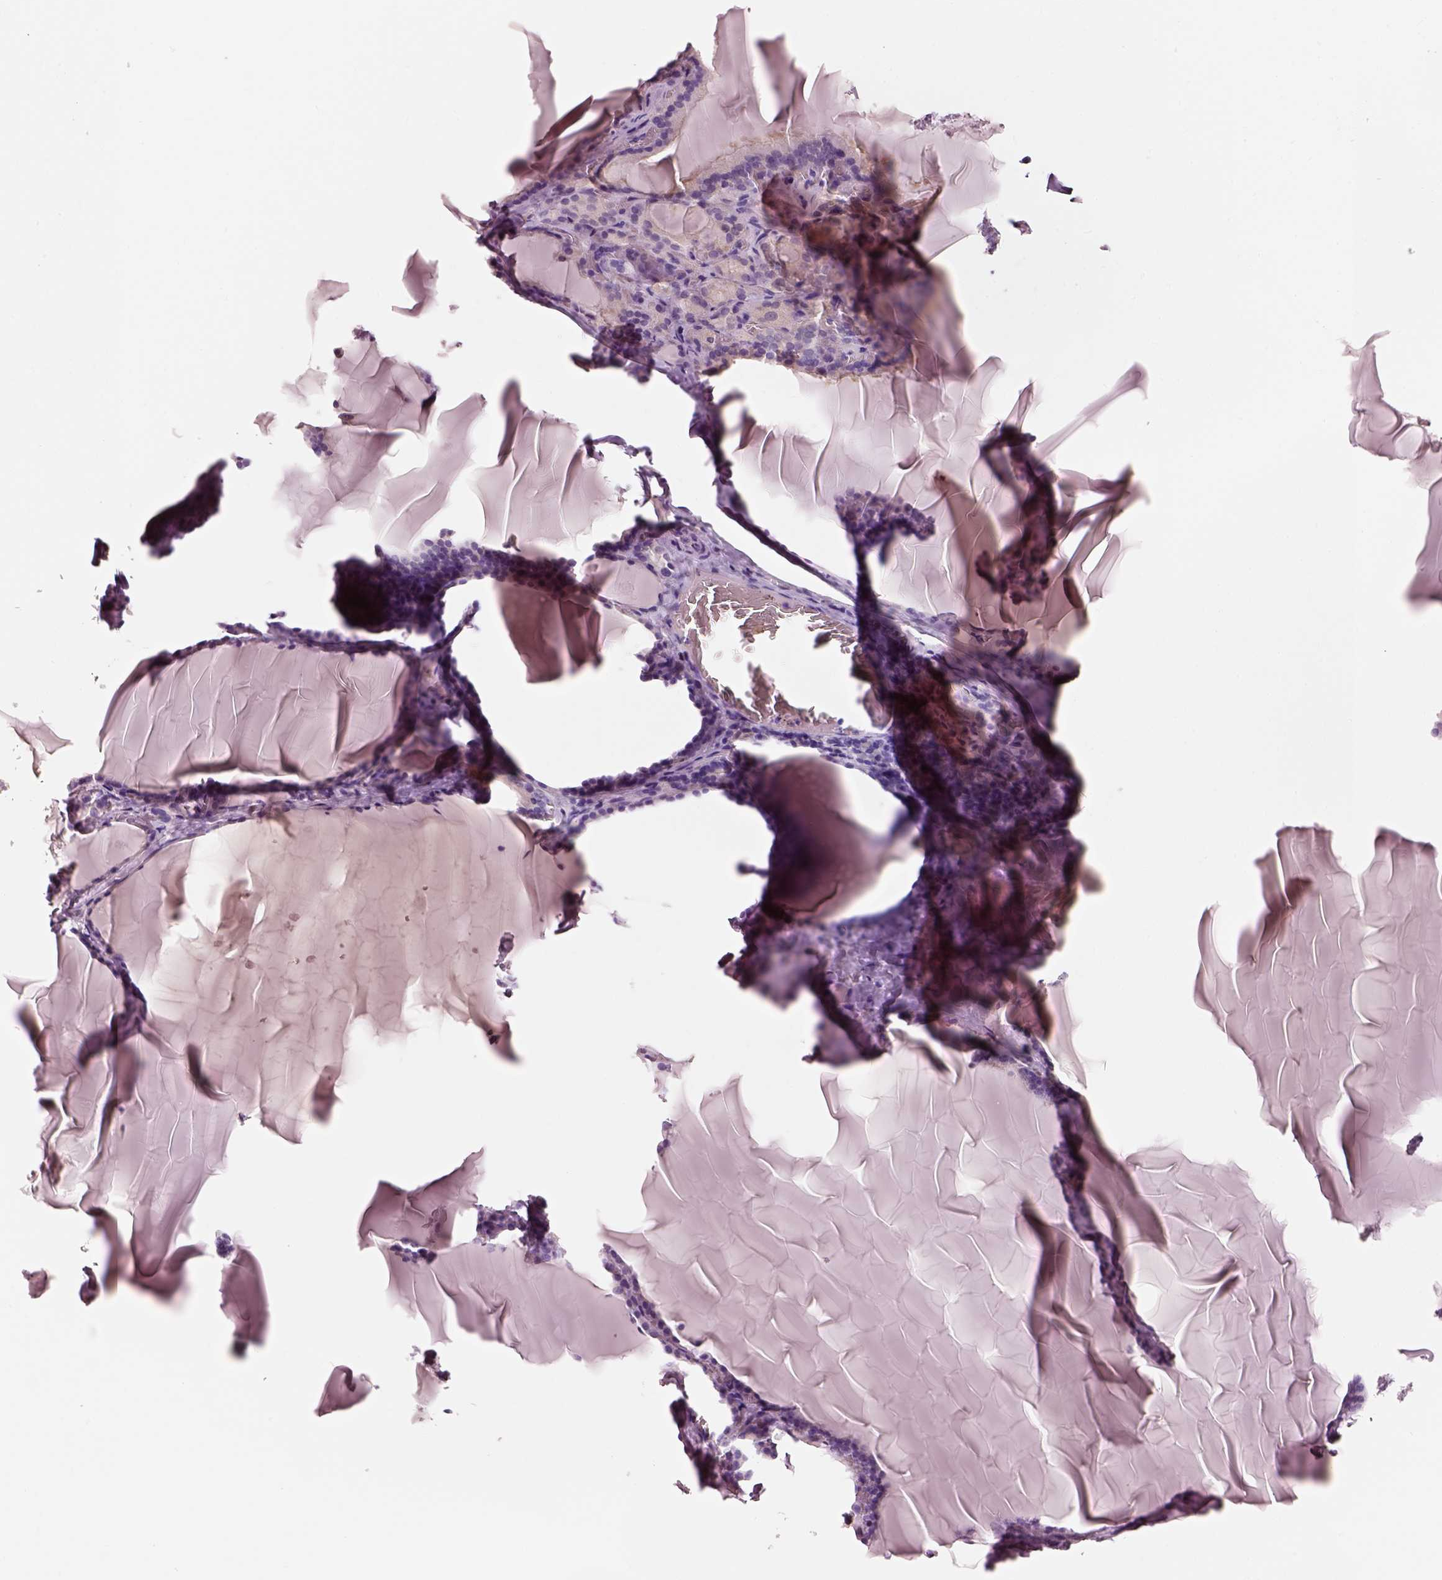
{"staining": {"intensity": "negative", "quantity": "none", "location": "none"}, "tissue": "thyroid gland", "cell_type": "Glandular cells", "image_type": "normal", "snomed": [{"axis": "morphology", "description": "Normal tissue, NOS"}, {"axis": "morphology", "description": "Hyperplasia, NOS"}, {"axis": "topography", "description": "Thyroid gland"}], "caption": "IHC of normal human thyroid gland demonstrates no staining in glandular cells. (DAB immunohistochemistry visualized using brightfield microscopy, high magnification).", "gene": "ELSPBP1", "patient": {"sex": "female", "age": 27}}